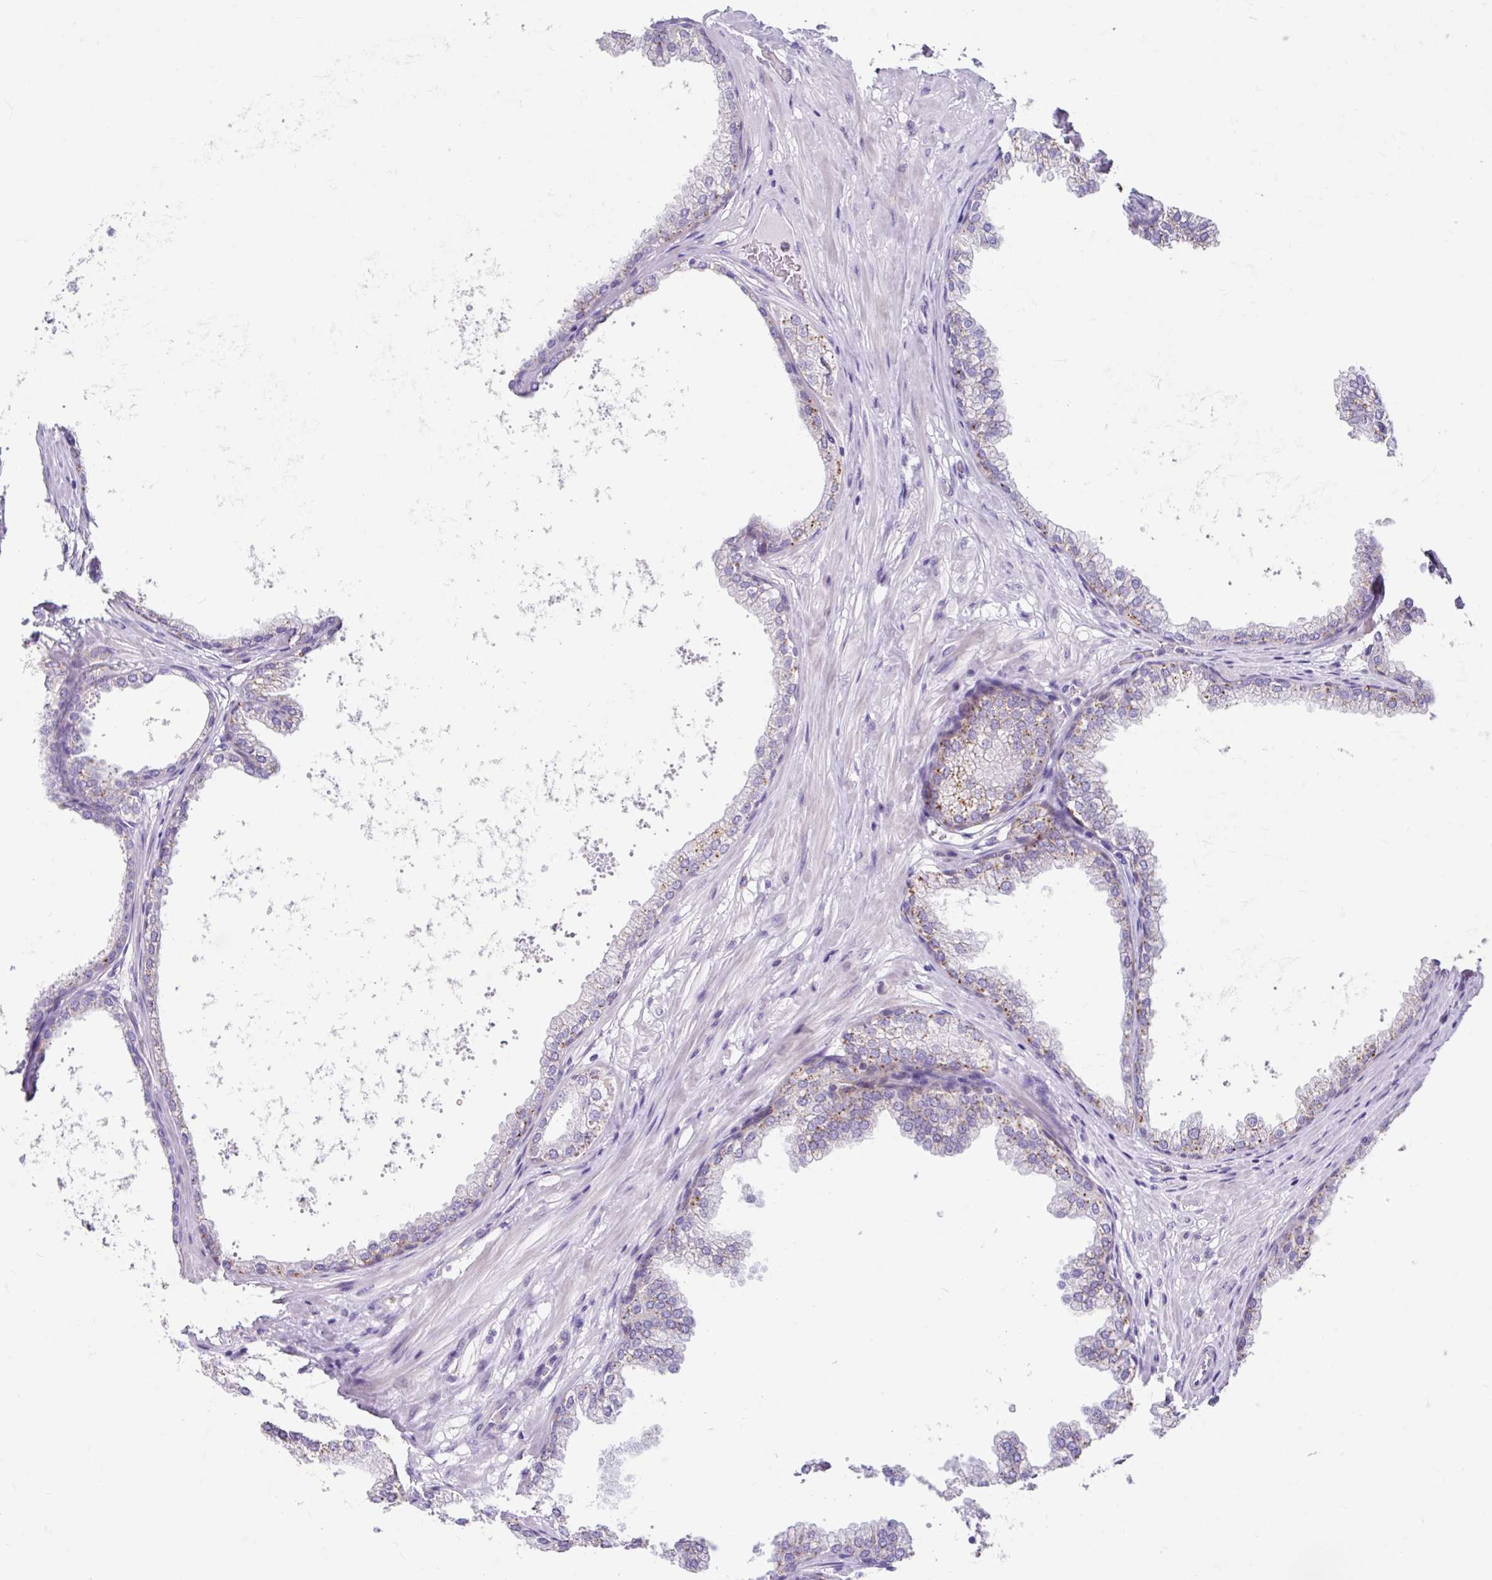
{"staining": {"intensity": "moderate", "quantity": "25%-75%", "location": "cytoplasmic/membranous"}, "tissue": "prostate", "cell_type": "Glandular cells", "image_type": "normal", "snomed": [{"axis": "morphology", "description": "Normal tissue, NOS"}, {"axis": "topography", "description": "Prostate"}], "caption": "Protein staining of normal prostate displays moderate cytoplasmic/membranous staining in about 25%-75% of glandular cells. (DAB (3,3'-diaminobenzidine) IHC, brown staining for protein, blue staining for nuclei).", "gene": "ZNF33A", "patient": {"sex": "male", "age": 37}}